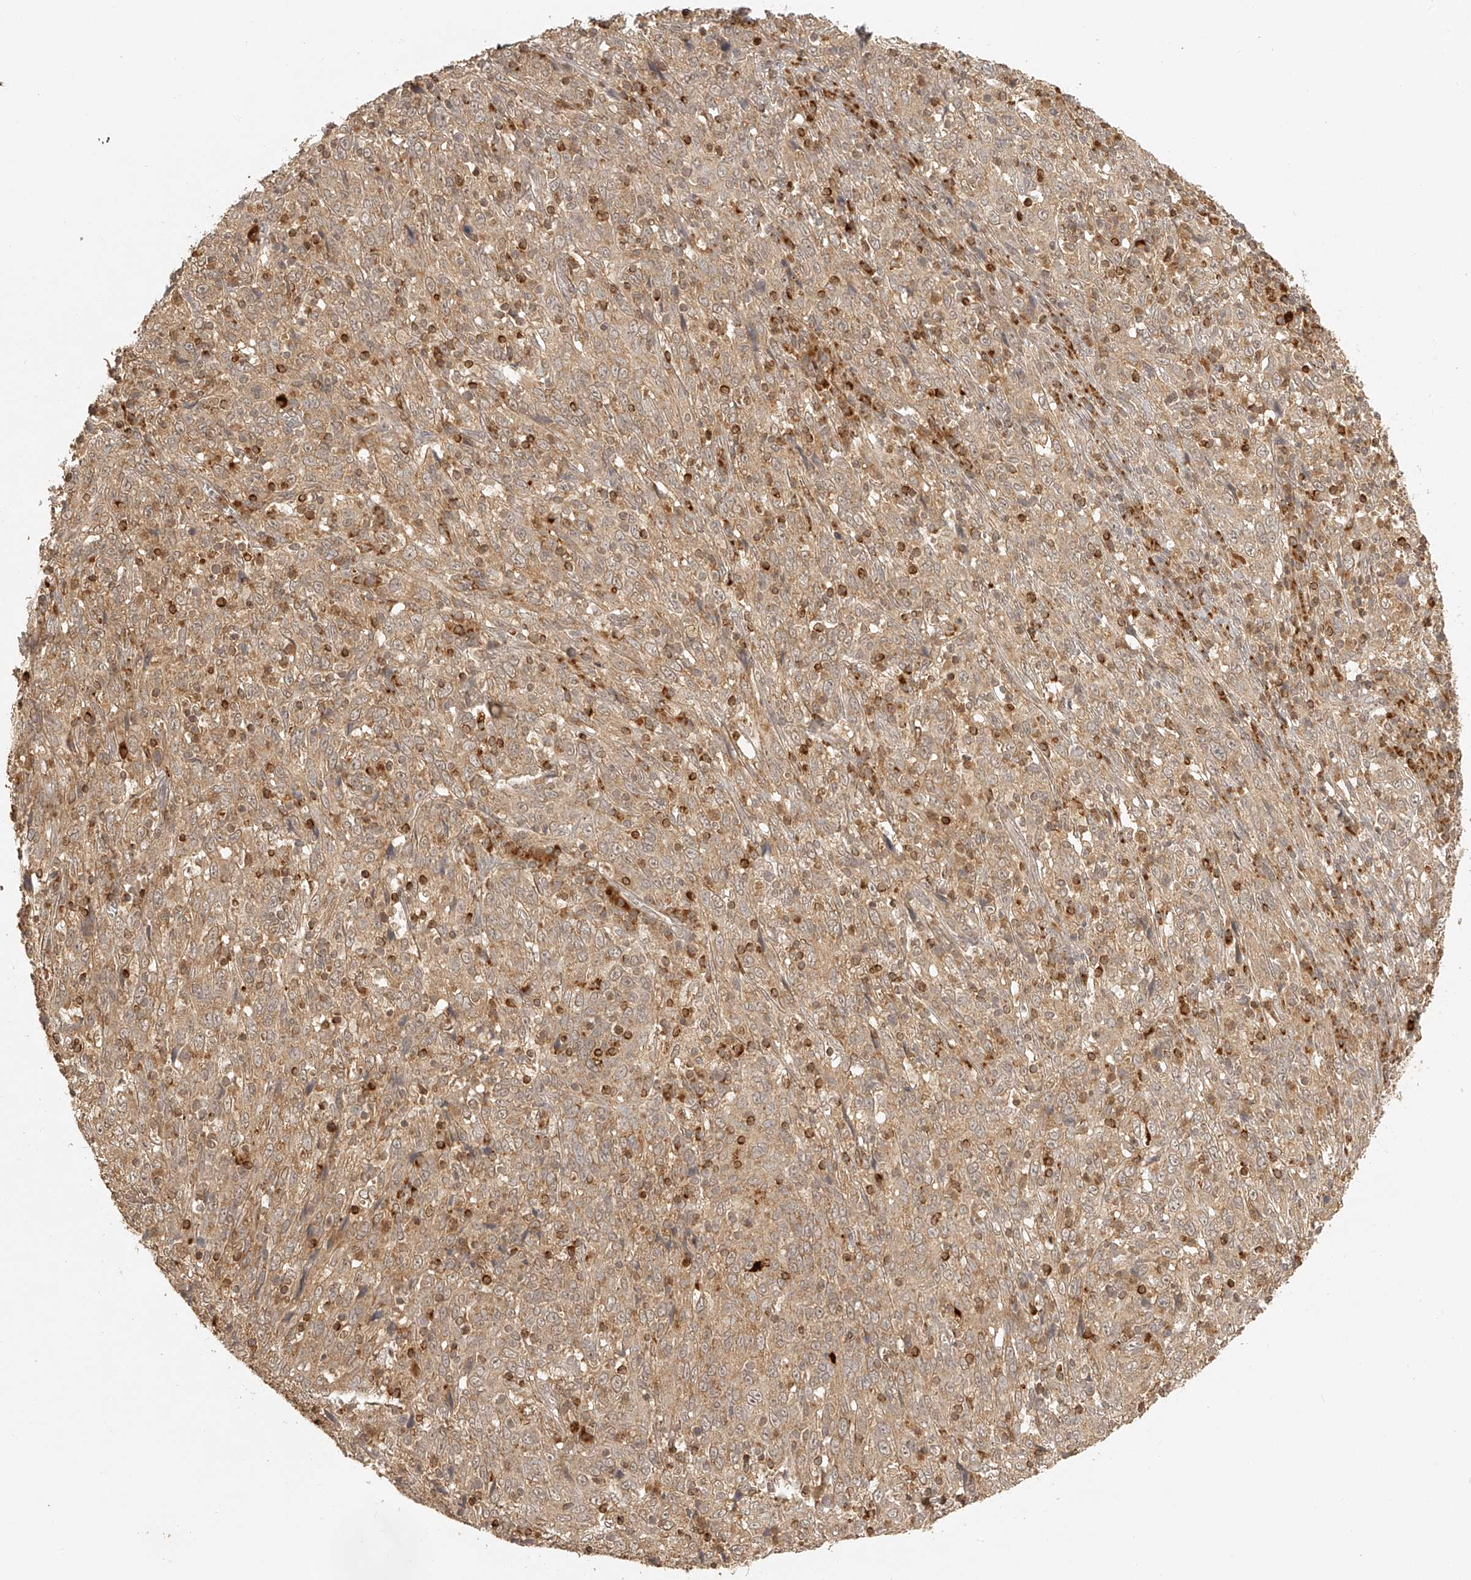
{"staining": {"intensity": "weak", "quantity": ">75%", "location": "cytoplasmic/membranous"}, "tissue": "cervical cancer", "cell_type": "Tumor cells", "image_type": "cancer", "snomed": [{"axis": "morphology", "description": "Squamous cell carcinoma, NOS"}, {"axis": "topography", "description": "Cervix"}], "caption": "Tumor cells demonstrate weak cytoplasmic/membranous staining in about >75% of cells in squamous cell carcinoma (cervical).", "gene": "BCL2L11", "patient": {"sex": "female", "age": 46}}